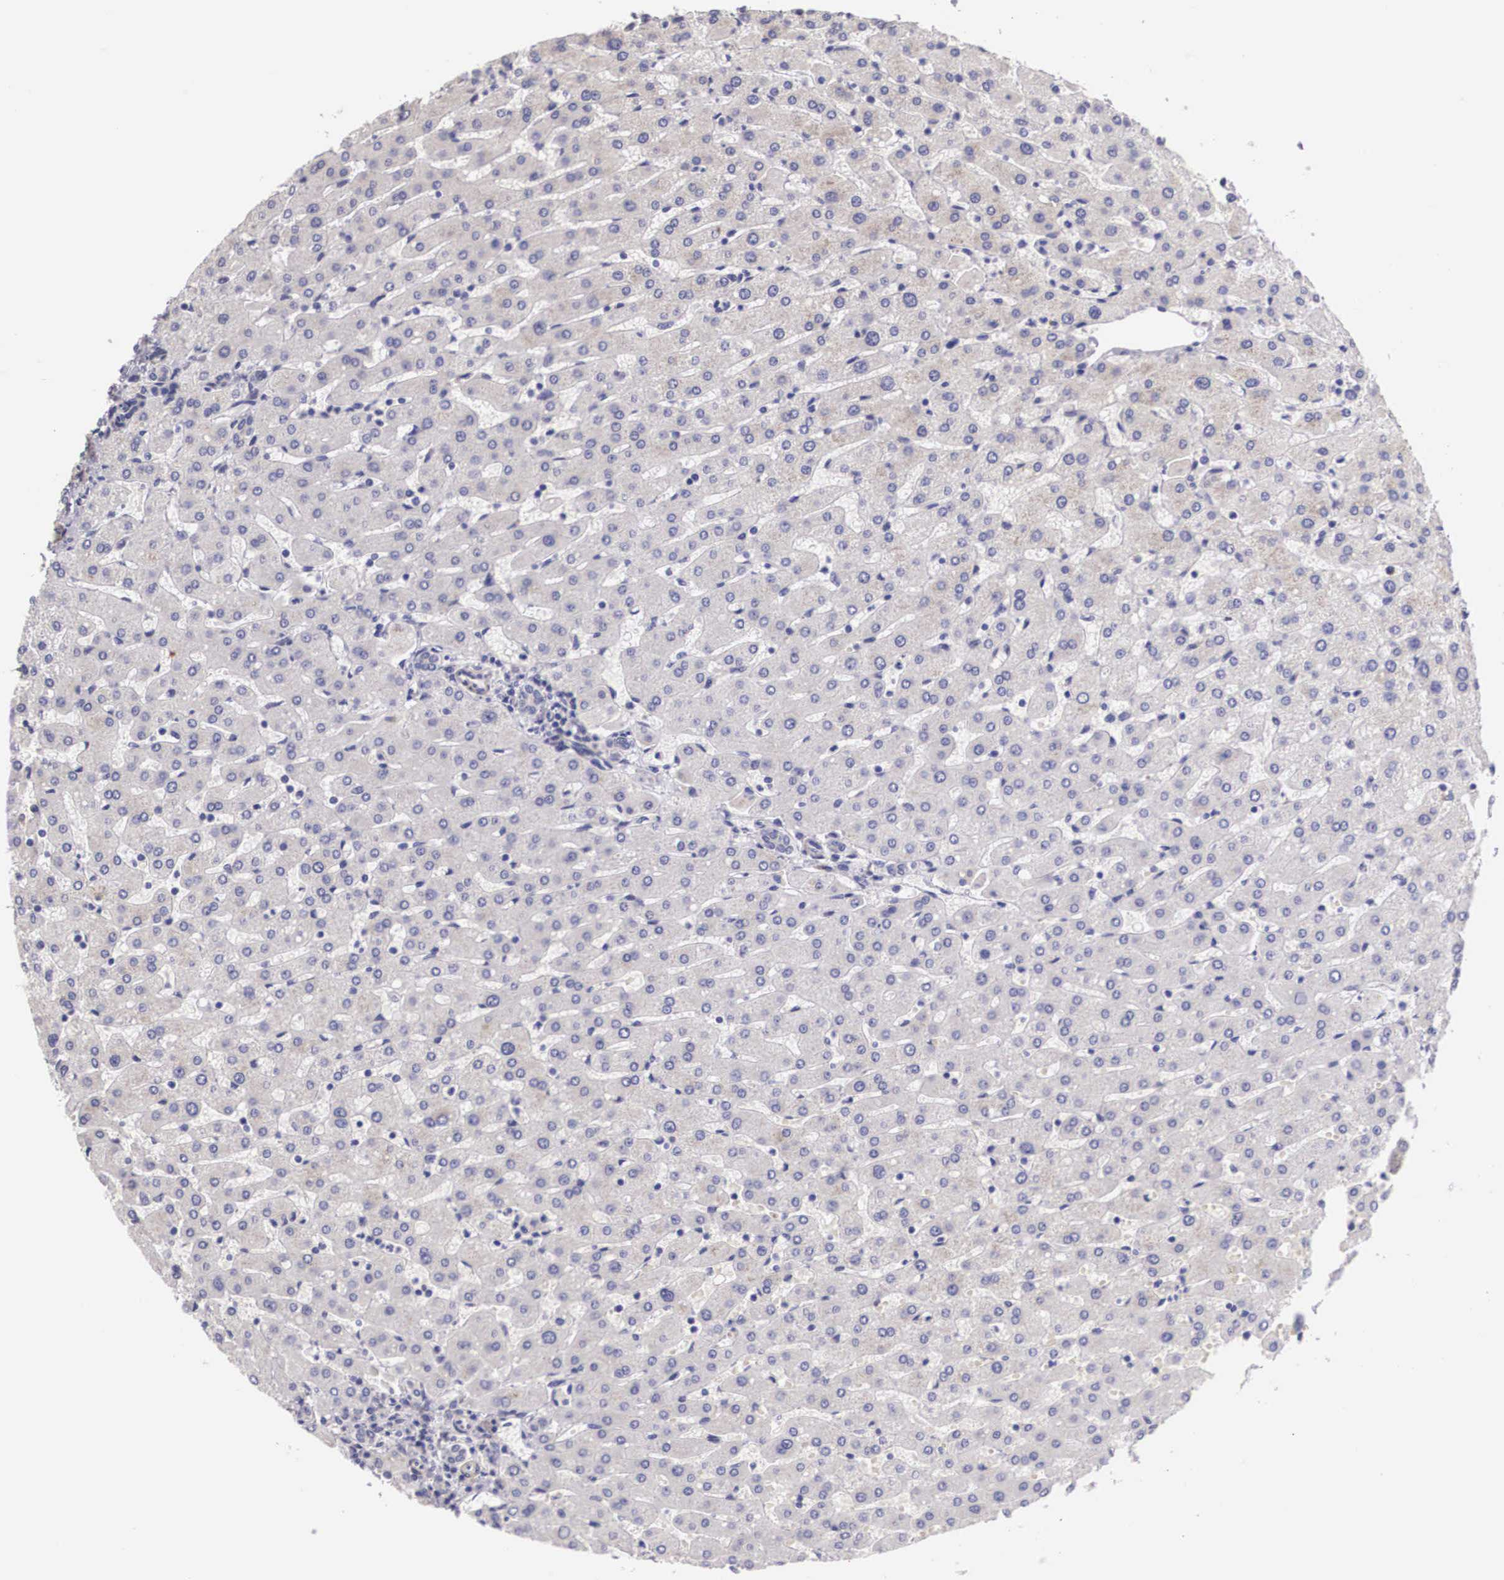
{"staining": {"intensity": "negative", "quantity": "none", "location": "none"}, "tissue": "liver", "cell_type": "Cholangiocytes", "image_type": "normal", "snomed": [{"axis": "morphology", "description": "Normal tissue, NOS"}, {"axis": "topography", "description": "Liver"}], "caption": "The micrograph demonstrates no significant positivity in cholangiocytes of liver. (Stains: DAB (3,3'-diaminobenzidine) immunohistochemistry with hematoxylin counter stain, Microscopy: brightfield microscopy at high magnification).", "gene": "ENOX2", "patient": {"sex": "female", "age": 30}}